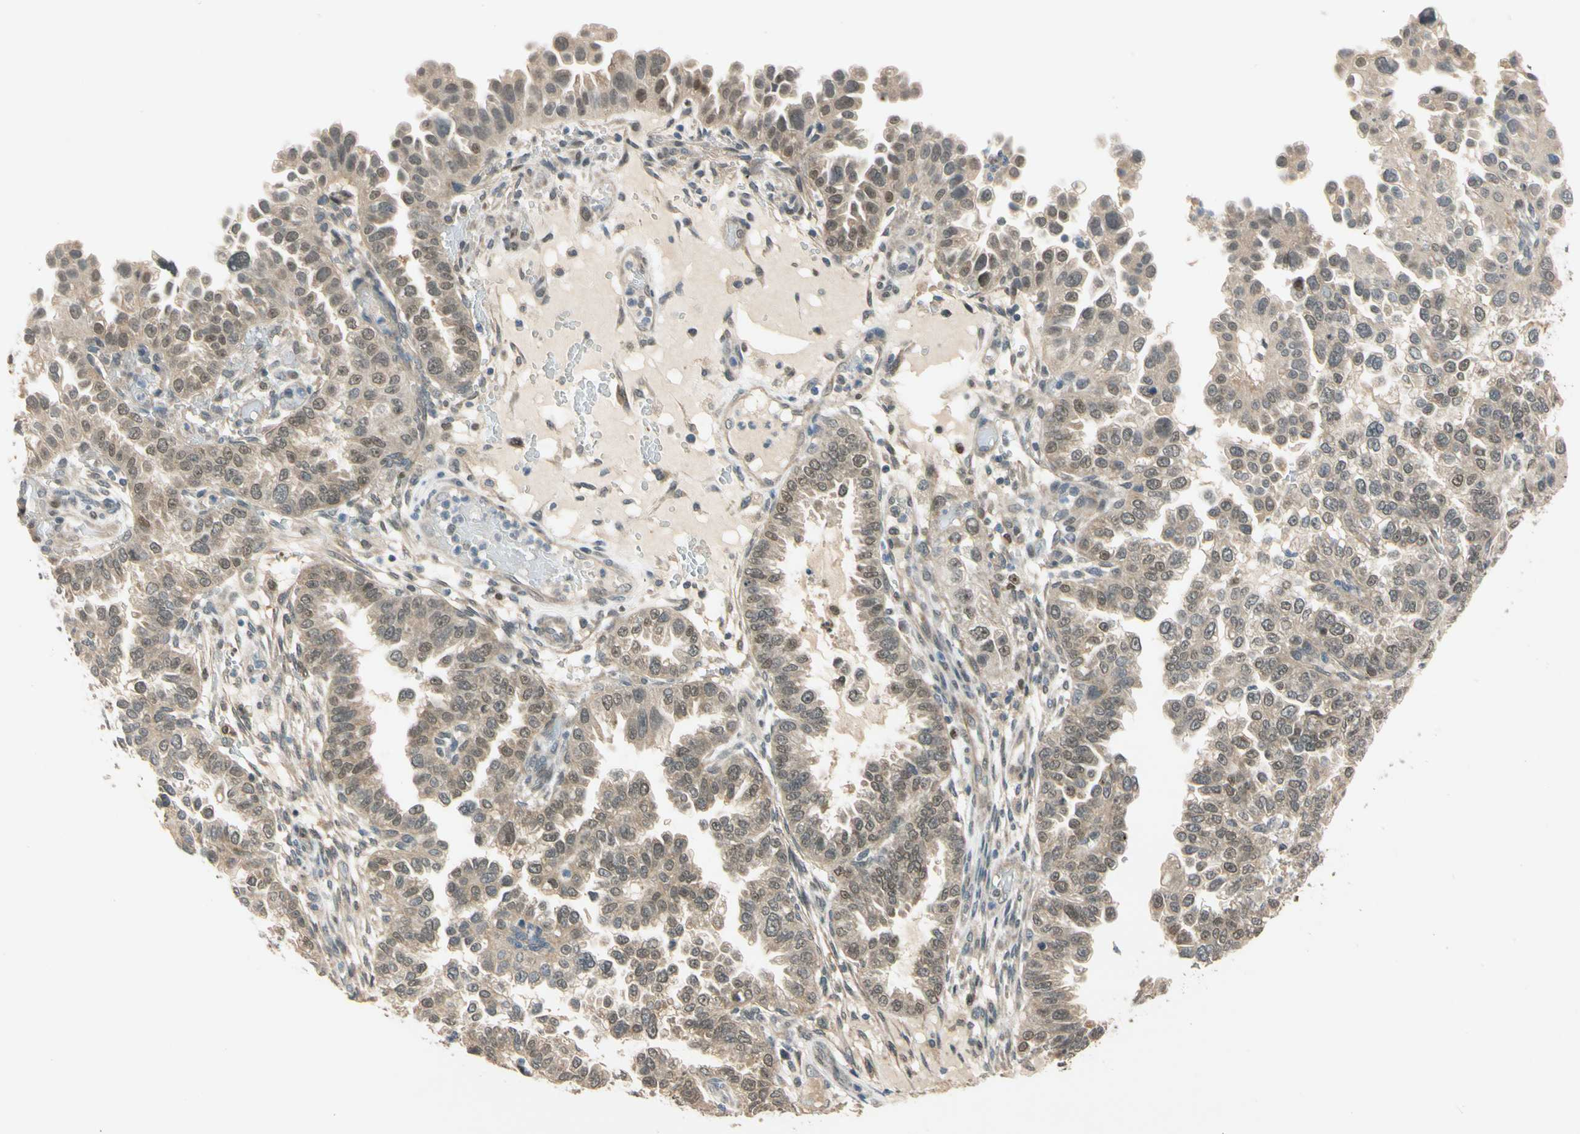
{"staining": {"intensity": "moderate", "quantity": ">75%", "location": "cytoplasmic/membranous,nuclear"}, "tissue": "endometrial cancer", "cell_type": "Tumor cells", "image_type": "cancer", "snomed": [{"axis": "morphology", "description": "Adenocarcinoma, NOS"}, {"axis": "topography", "description": "Endometrium"}], "caption": "This is a photomicrograph of immunohistochemistry (IHC) staining of endometrial adenocarcinoma, which shows moderate staining in the cytoplasmic/membranous and nuclear of tumor cells.", "gene": "RIOX2", "patient": {"sex": "female", "age": 85}}